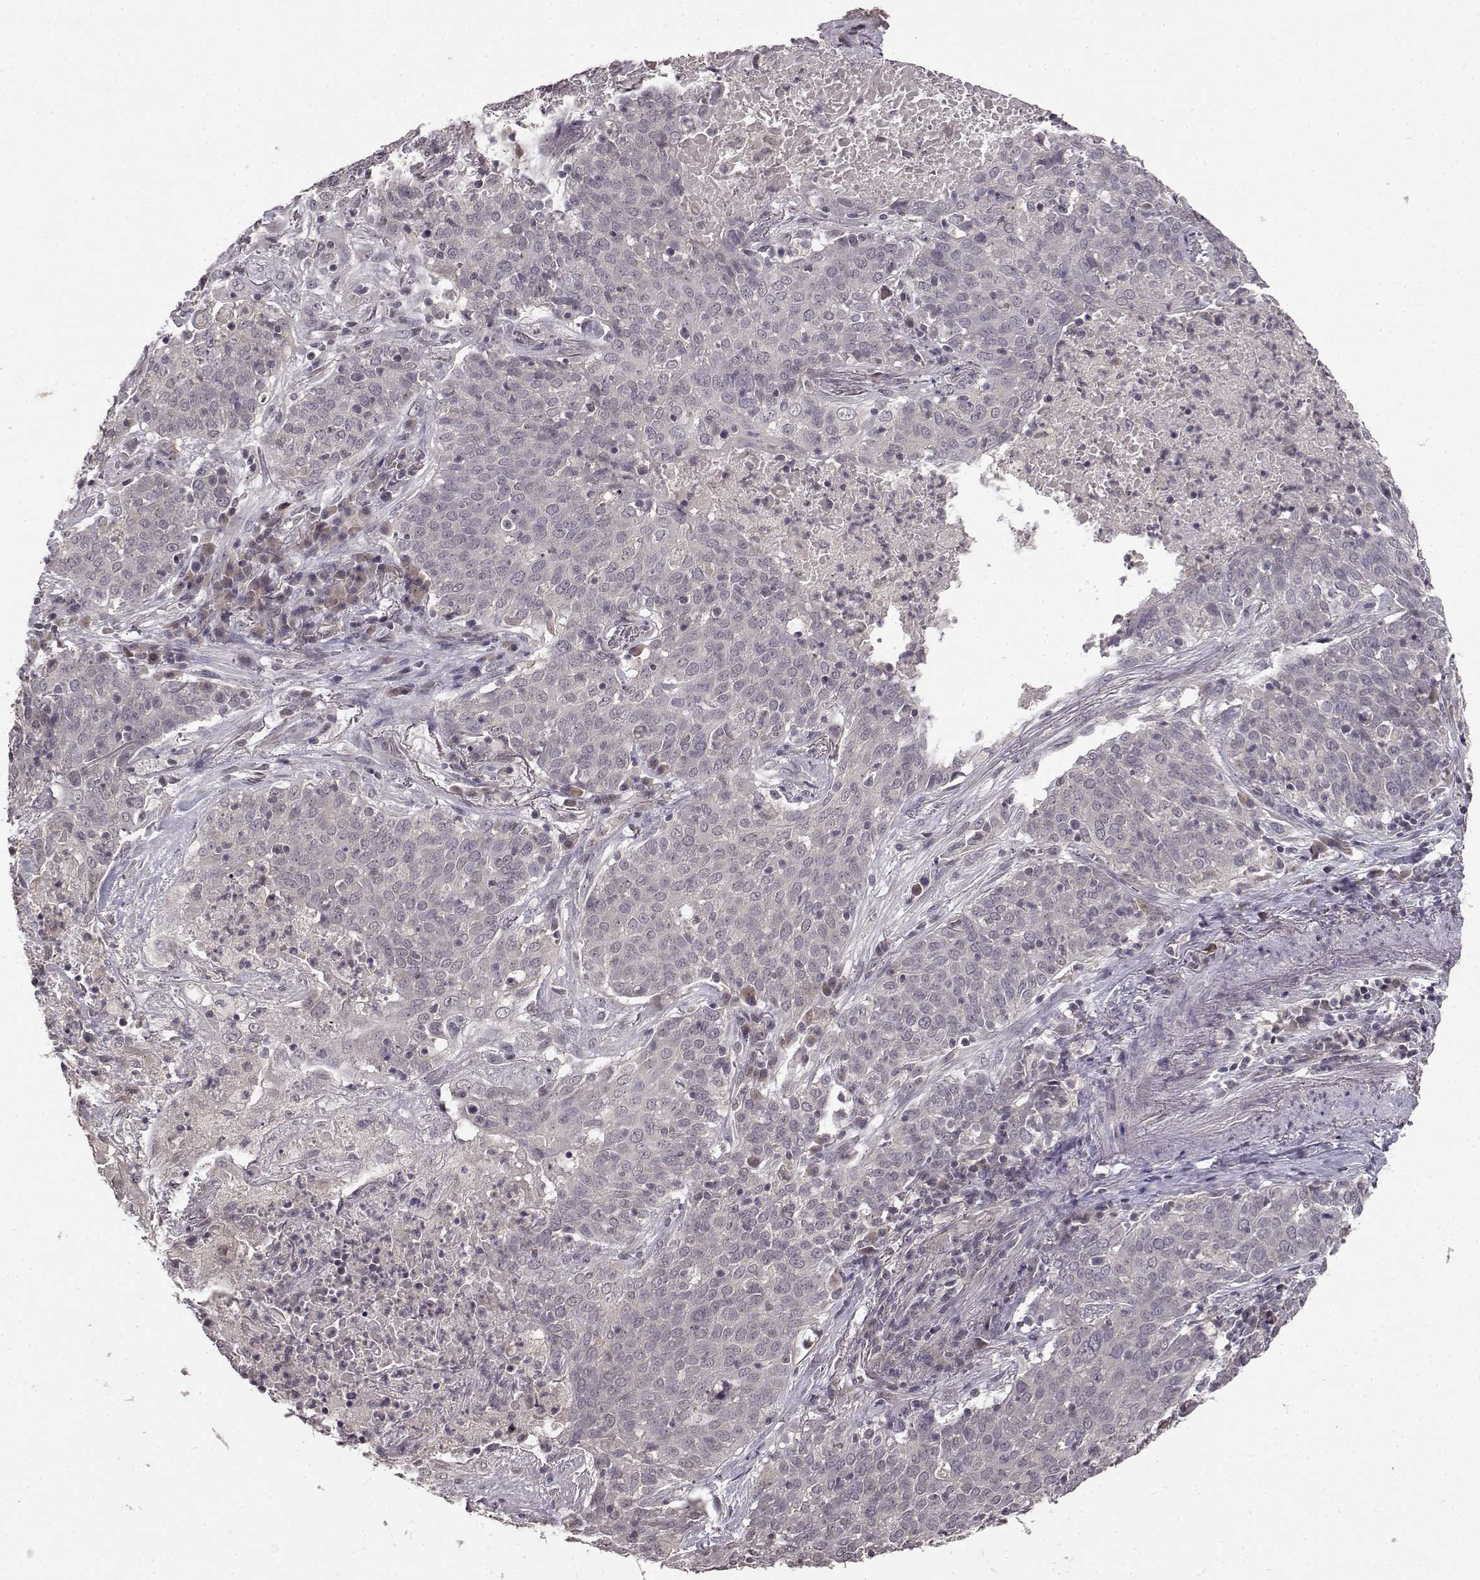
{"staining": {"intensity": "negative", "quantity": "none", "location": "none"}, "tissue": "lung cancer", "cell_type": "Tumor cells", "image_type": "cancer", "snomed": [{"axis": "morphology", "description": "Squamous cell carcinoma, NOS"}, {"axis": "topography", "description": "Lung"}], "caption": "This is a photomicrograph of IHC staining of squamous cell carcinoma (lung), which shows no expression in tumor cells. Brightfield microscopy of IHC stained with DAB (brown) and hematoxylin (blue), captured at high magnification.", "gene": "NTRK2", "patient": {"sex": "male", "age": 82}}